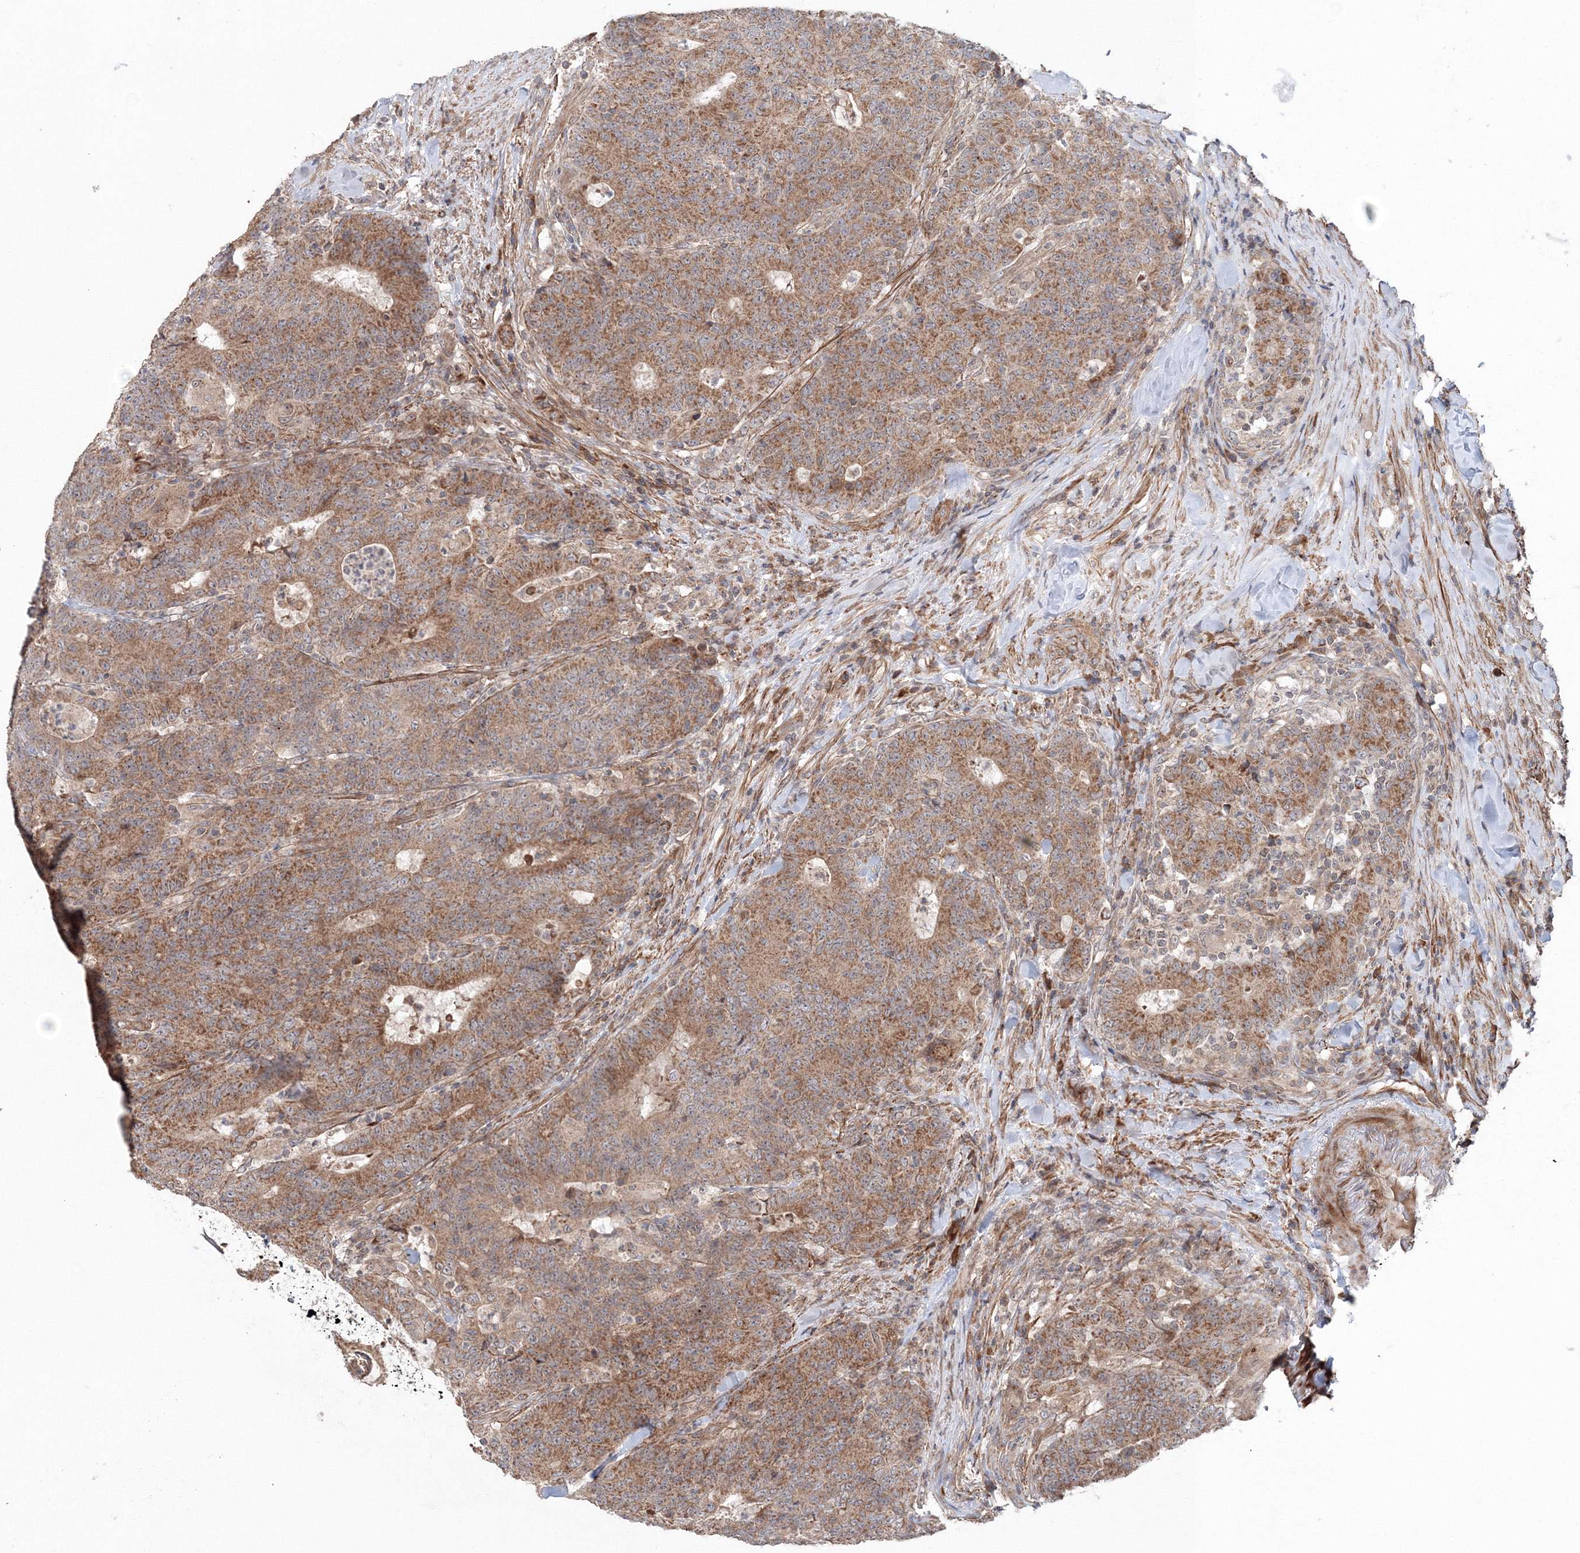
{"staining": {"intensity": "moderate", "quantity": ">75%", "location": "cytoplasmic/membranous"}, "tissue": "colorectal cancer", "cell_type": "Tumor cells", "image_type": "cancer", "snomed": [{"axis": "morphology", "description": "Normal tissue, NOS"}, {"axis": "morphology", "description": "Adenocarcinoma, NOS"}, {"axis": "topography", "description": "Colon"}], "caption": "A histopathology image showing moderate cytoplasmic/membranous positivity in about >75% of tumor cells in colorectal adenocarcinoma, as visualized by brown immunohistochemical staining.", "gene": "NOA1", "patient": {"sex": "female", "age": 75}}